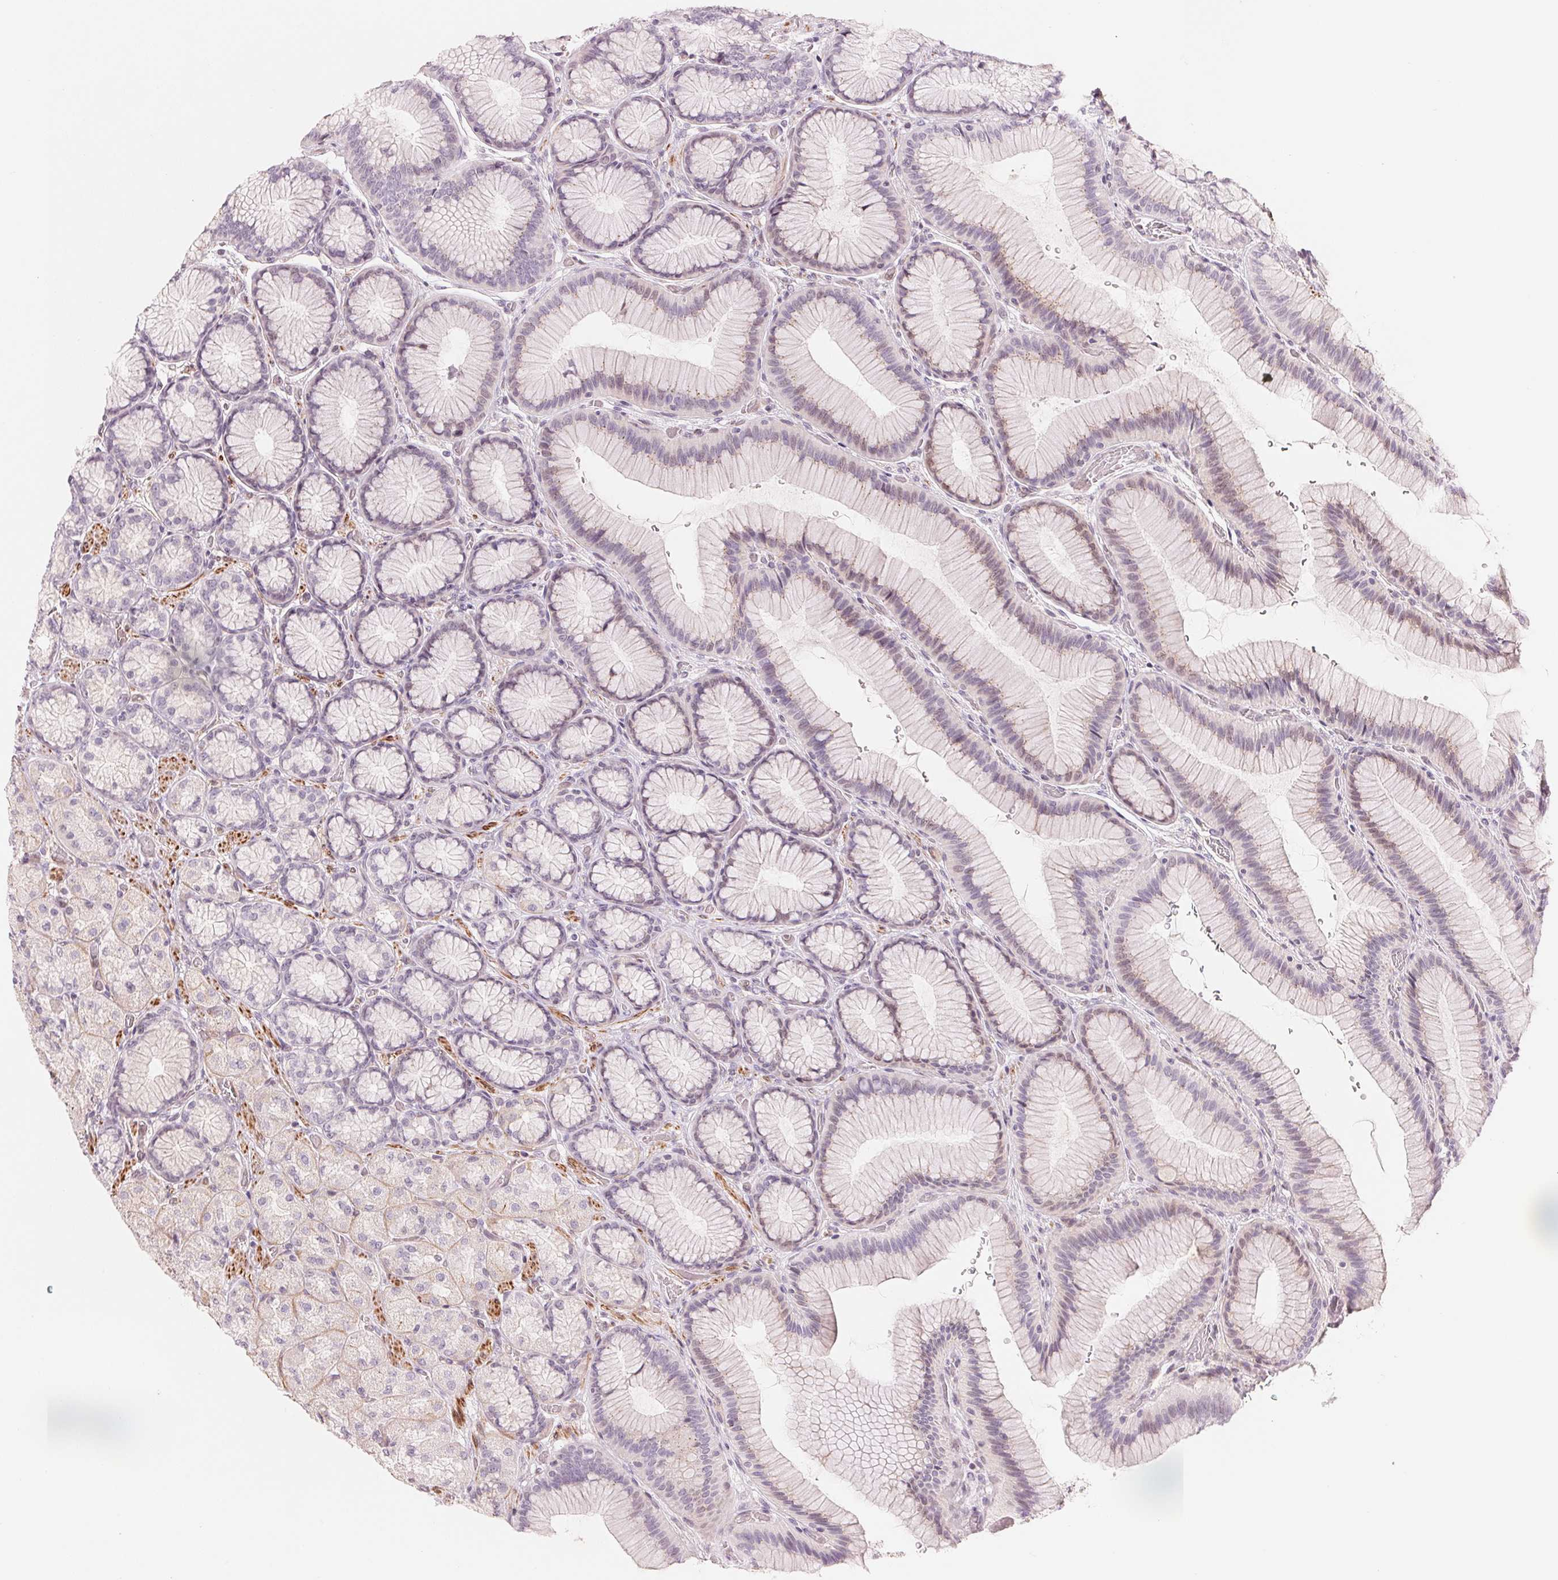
{"staining": {"intensity": "weak", "quantity": "<25%", "location": "cytoplasmic/membranous"}, "tissue": "stomach", "cell_type": "Glandular cells", "image_type": "normal", "snomed": [{"axis": "morphology", "description": "Normal tissue, NOS"}, {"axis": "morphology", "description": "Adenocarcinoma, NOS"}, {"axis": "morphology", "description": "Adenocarcinoma, High grade"}, {"axis": "topography", "description": "Stomach, upper"}, {"axis": "topography", "description": "Stomach"}], "caption": "Photomicrograph shows no significant protein staining in glandular cells of normal stomach. (Stains: DAB immunohistochemistry with hematoxylin counter stain, Microscopy: brightfield microscopy at high magnification).", "gene": "SLC17A4", "patient": {"sex": "female", "age": 65}}